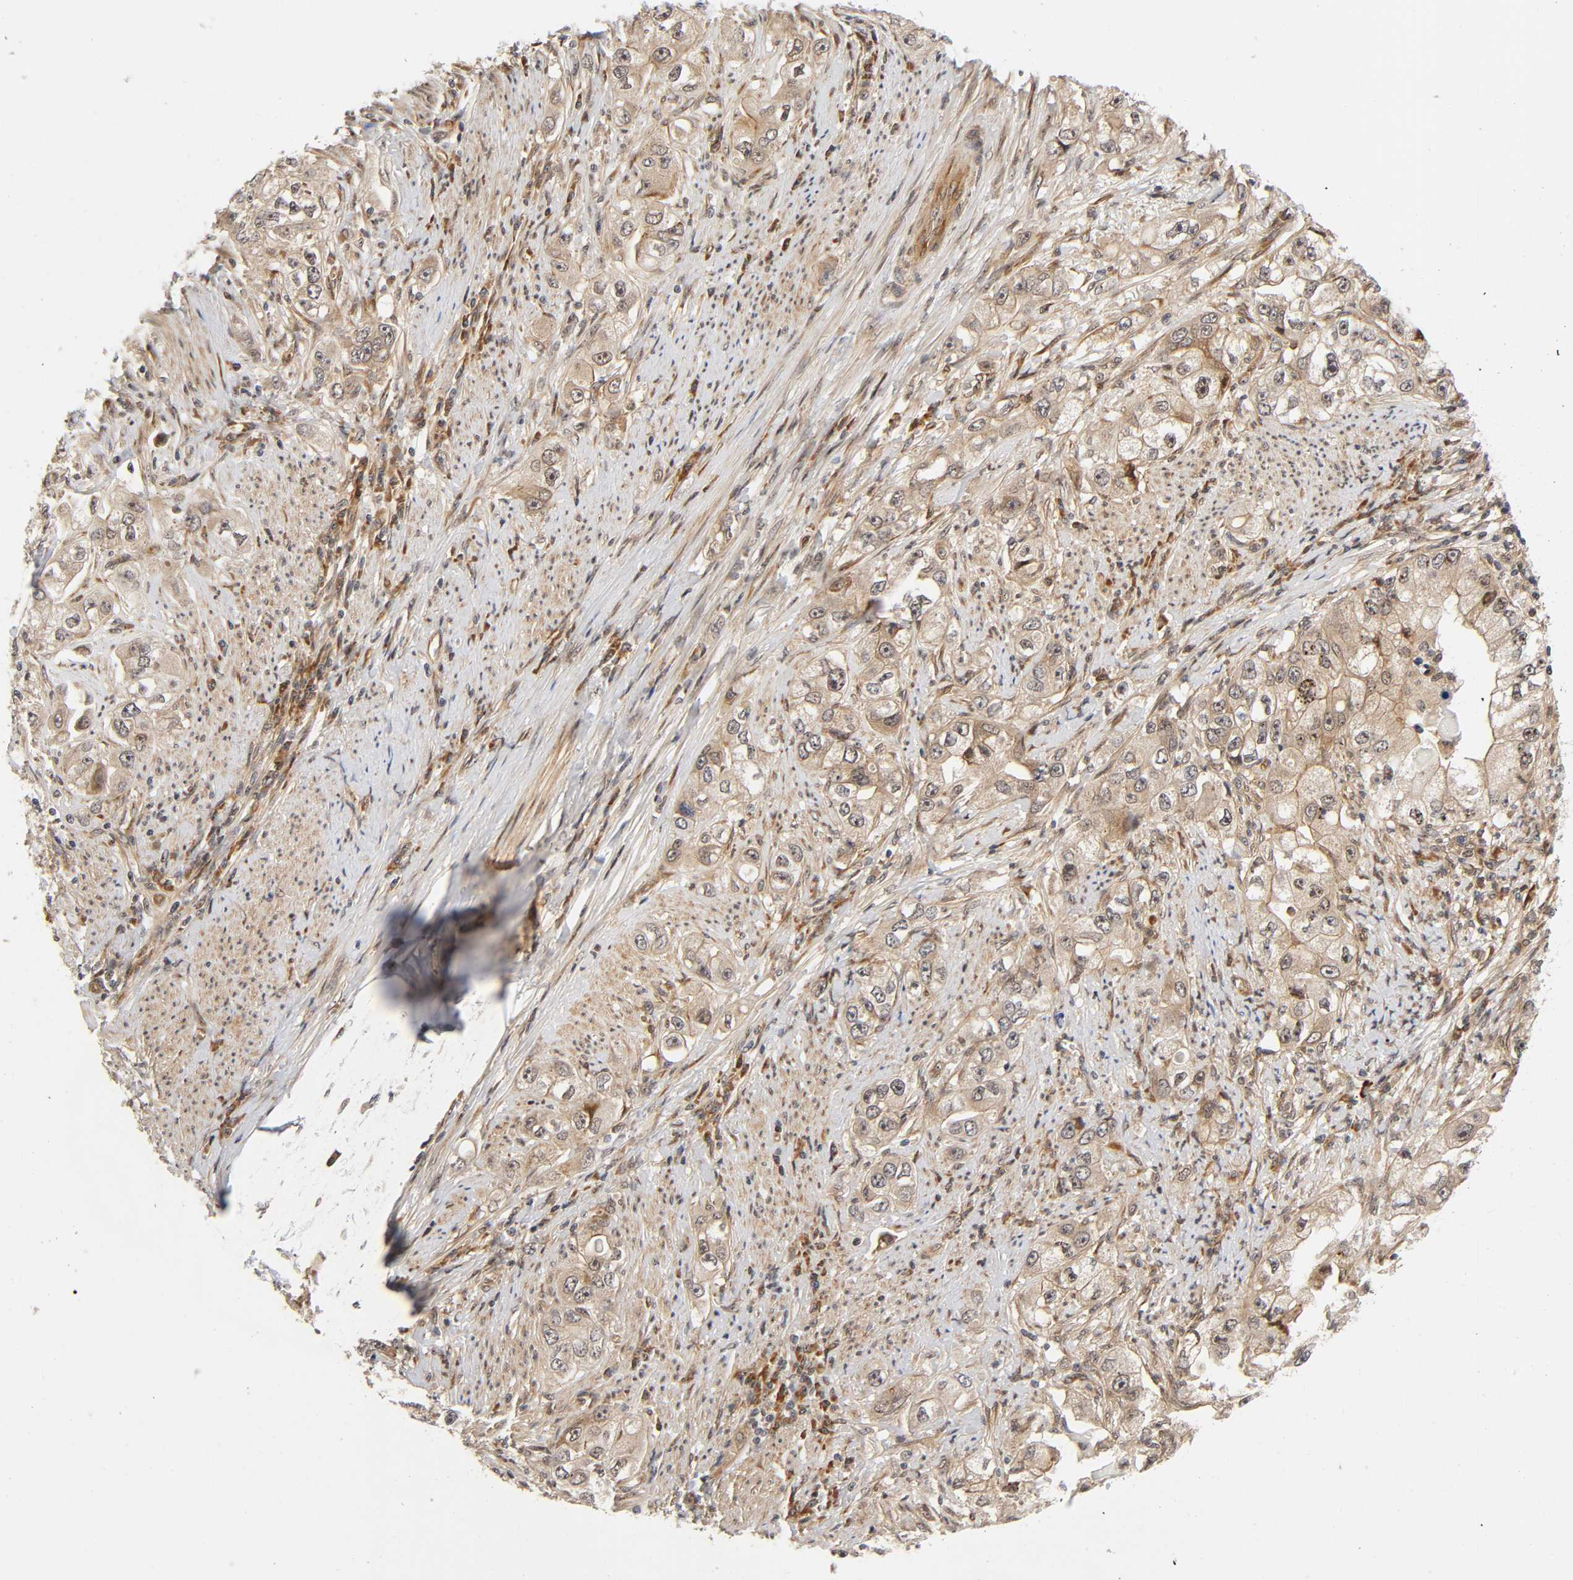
{"staining": {"intensity": "moderate", "quantity": ">75%", "location": "cytoplasmic/membranous,nuclear"}, "tissue": "stomach cancer", "cell_type": "Tumor cells", "image_type": "cancer", "snomed": [{"axis": "morphology", "description": "Adenocarcinoma, NOS"}, {"axis": "topography", "description": "Stomach, lower"}], "caption": "Protein expression analysis of stomach cancer displays moderate cytoplasmic/membranous and nuclear expression in approximately >75% of tumor cells. The staining was performed using DAB (3,3'-diaminobenzidine), with brown indicating positive protein expression. Nuclei are stained blue with hematoxylin.", "gene": "IQCJ-SCHIP1", "patient": {"sex": "female", "age": 93}}